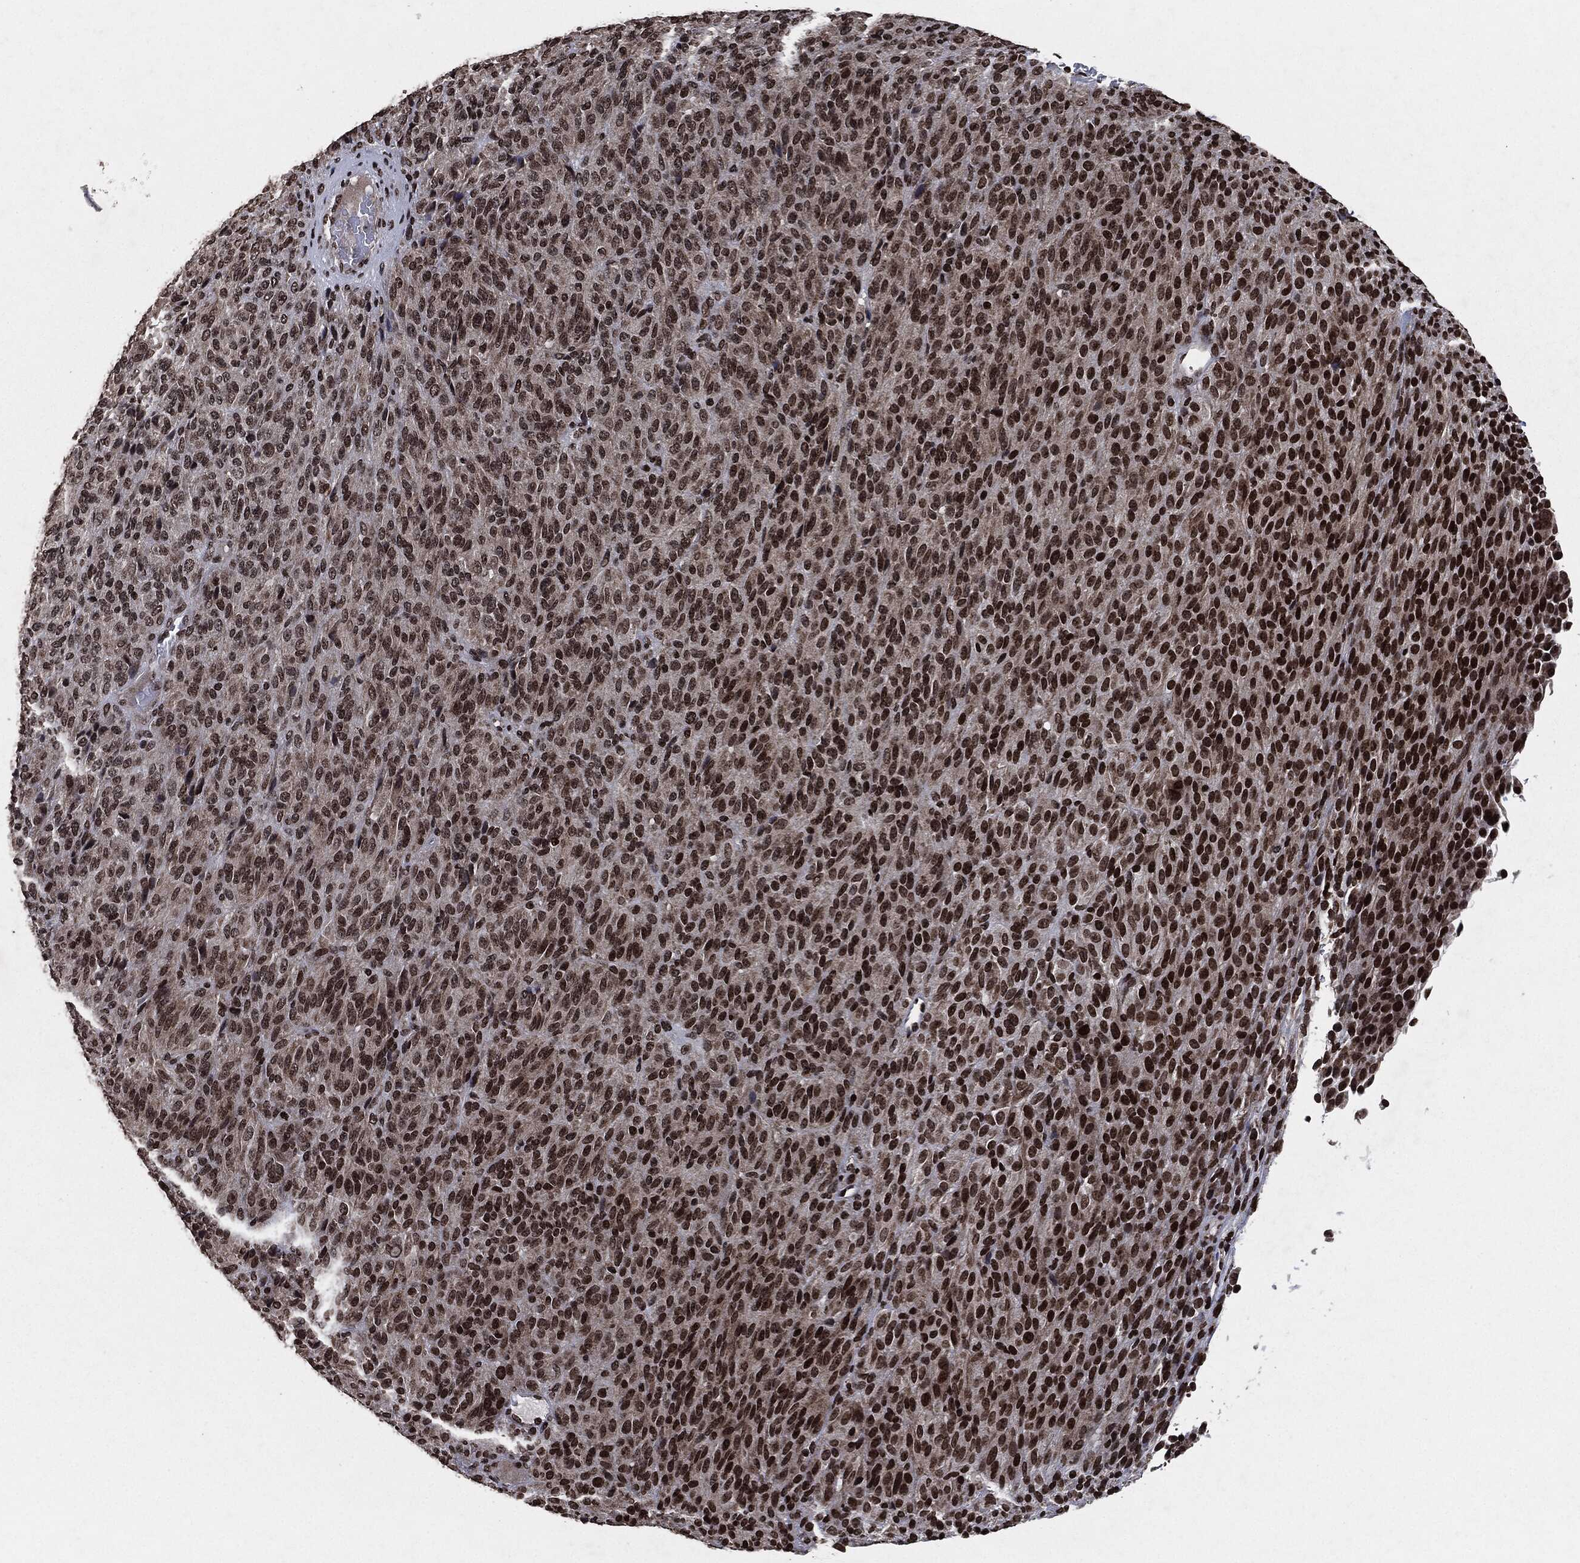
{"staining": {"intensity": "strong", "quantity": "25%-75%", "location": "nuclear"}, "tissue": "melanoma", "cell_type": "Tumor cells", "image_type": "cancer", "snomed": [{"axis": "morphology", "description": "Malignant melanoma, Metastatic site"}, {"axis": "topography", "description": "Brain"}], "caption": "DAB immunohistochemical staining of human melanoma demonstrates strong nuclear protein staining in approximately 25%-75% of tumor cells.", "gene": "JUN", "patient": {"sex": "female", "age": 56}}